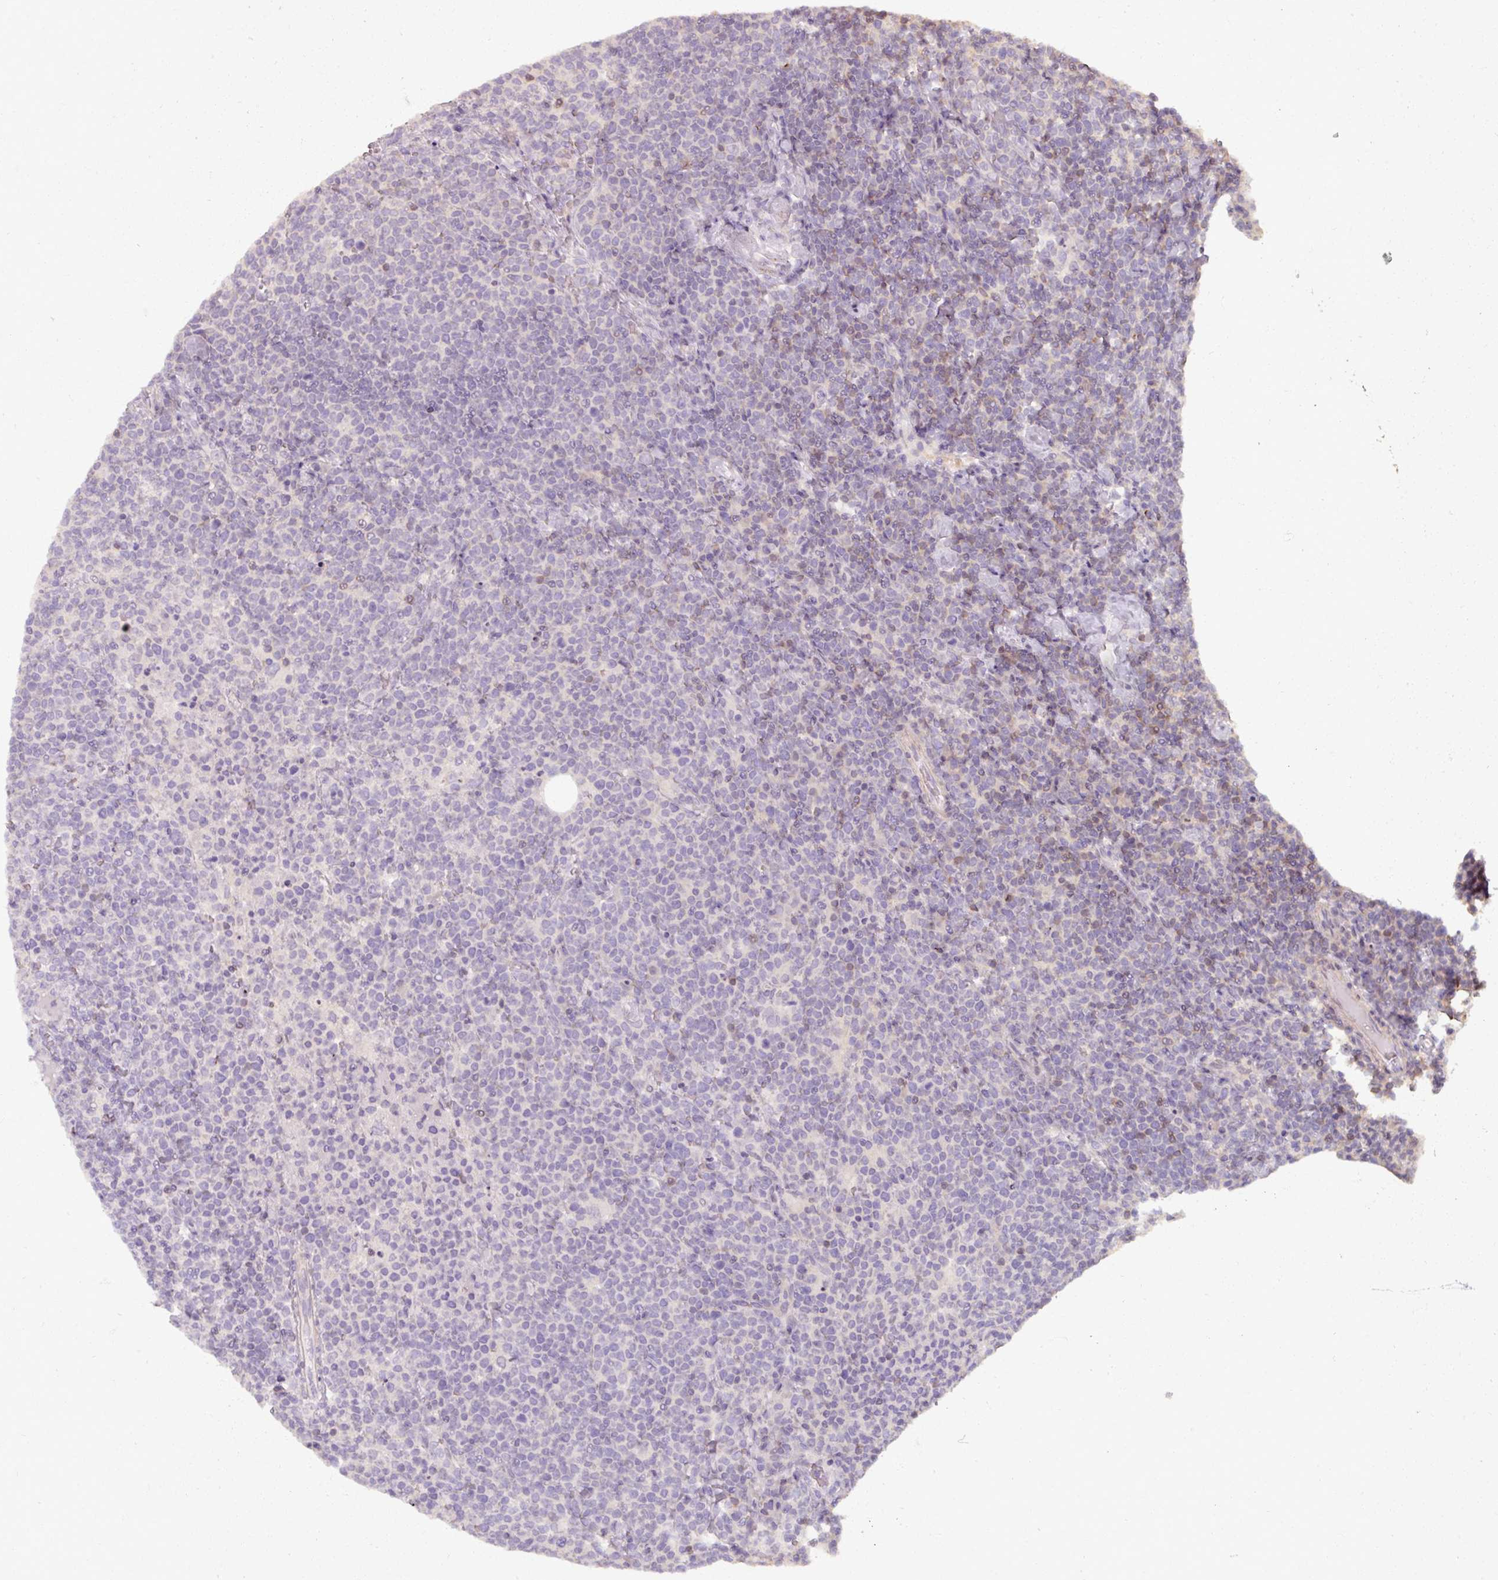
{"staining": {"intensity": "negative", "quantity": "none", "location": "none"}, "tissue": "lymphoma", "cell_type": "Tumor cells", "image_type": "cancer", "snomed": [{"axis": "morphology", "description": "Malignant lymphoma, non-Hodgkin's type, High grade"}, {"axis": "topography", "description": "Lymph node"}], "caption": "Immunohistochemical staining of human high-grade malignant lymphoma, non-Hodgkin's type reveals no significant expression in tumor cells.", "gene": "PNMA6A", "patient": {"sex": "male", "age": 61}}